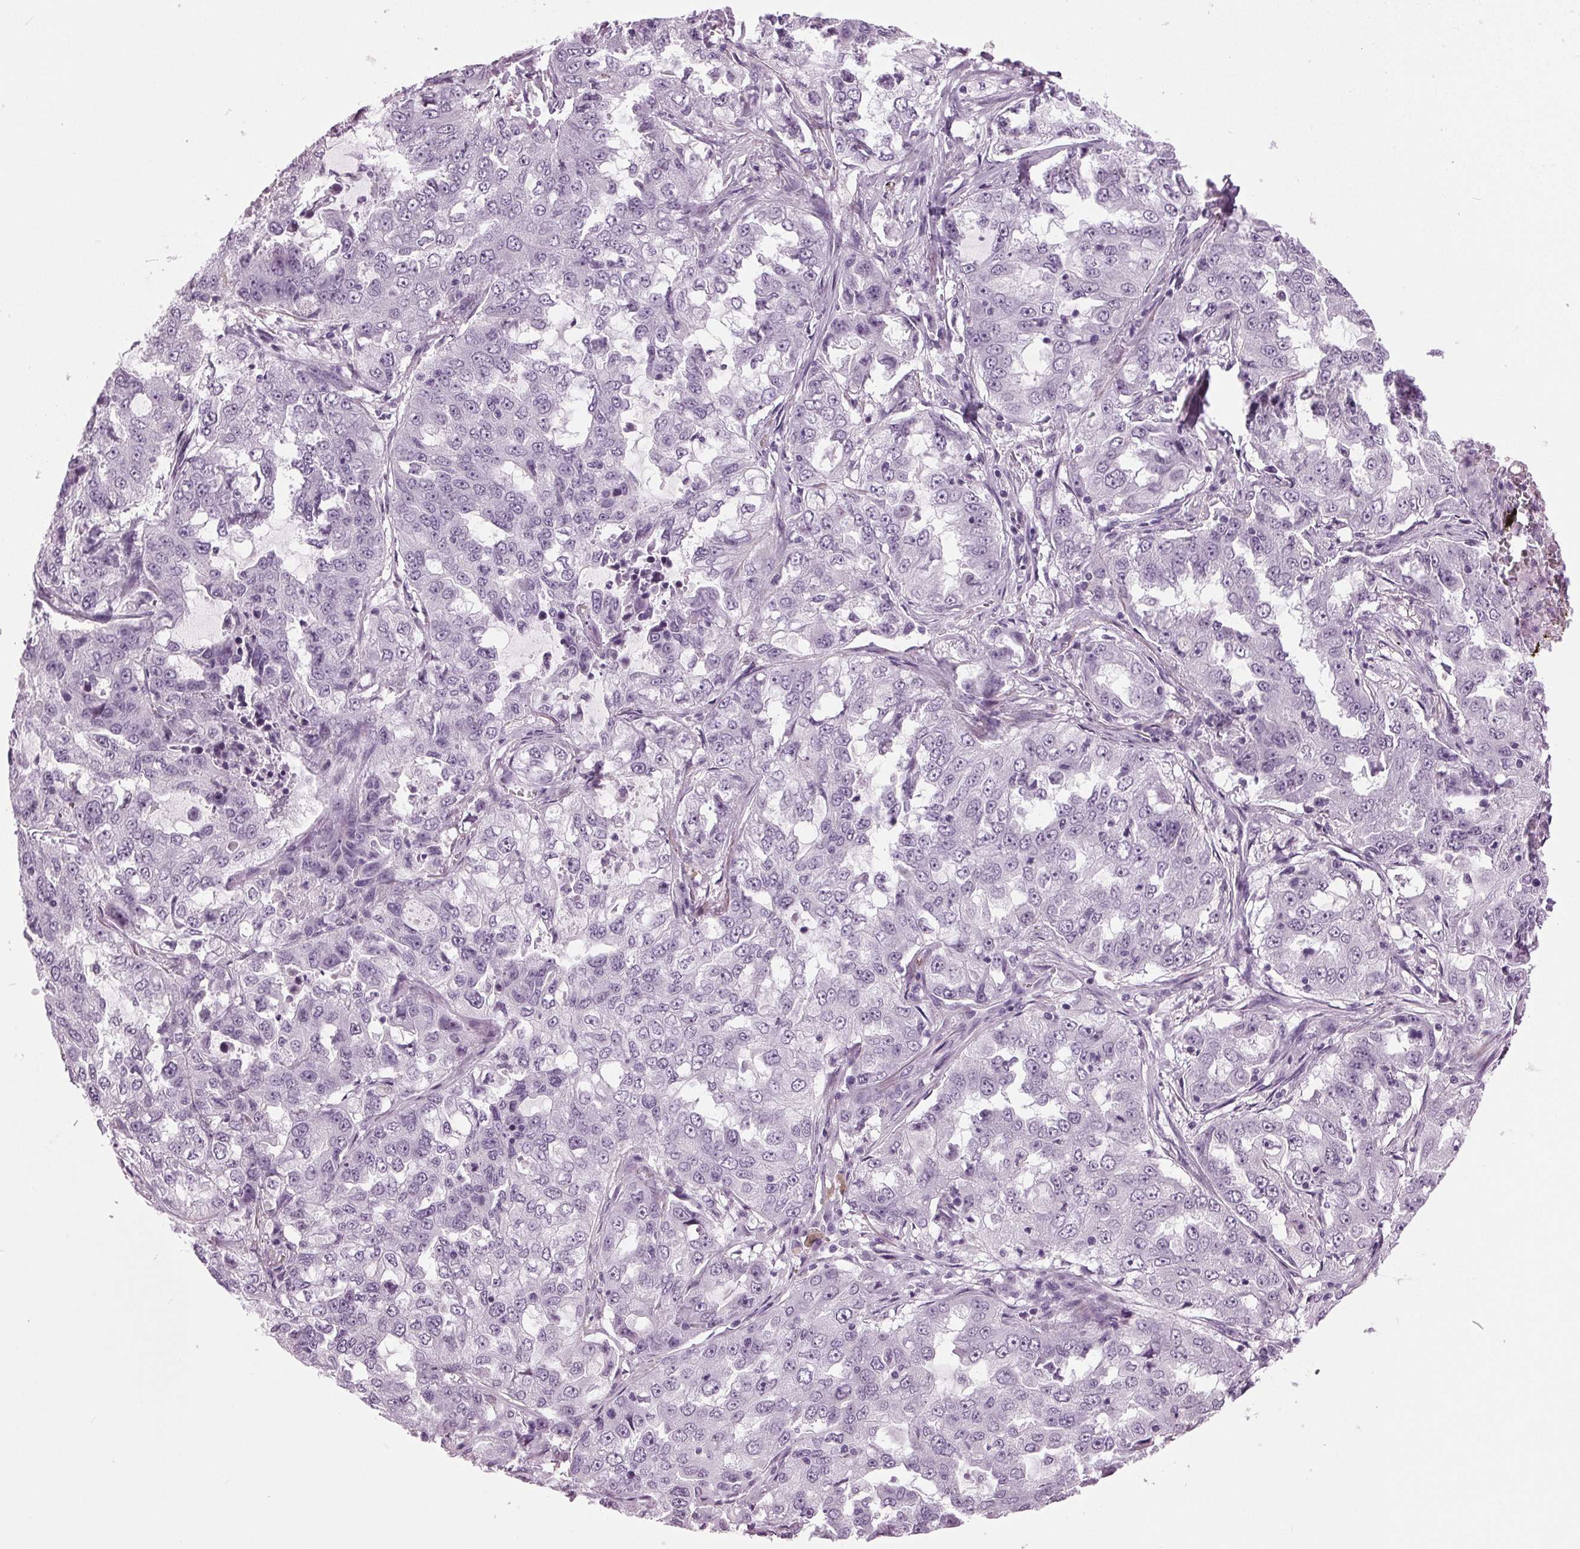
{"staining": {"intensity": "negative", "quantity": "none", "location": "none"}, "tissue": "lung cancer", "cell_type": "Tumor cells", "image_type": "cancer", "snomed": [{"axis": "morphology", "description": "Adenocarcinoma, NOS"}, {"axis": "topography", "description": "Lung"}], "caption": "Protein analysis of lung adenocarcinoma reveals no significant staining in tumor cells.", "gene": "DNAH12", "patient": {"sex": "female", "age": 61}}